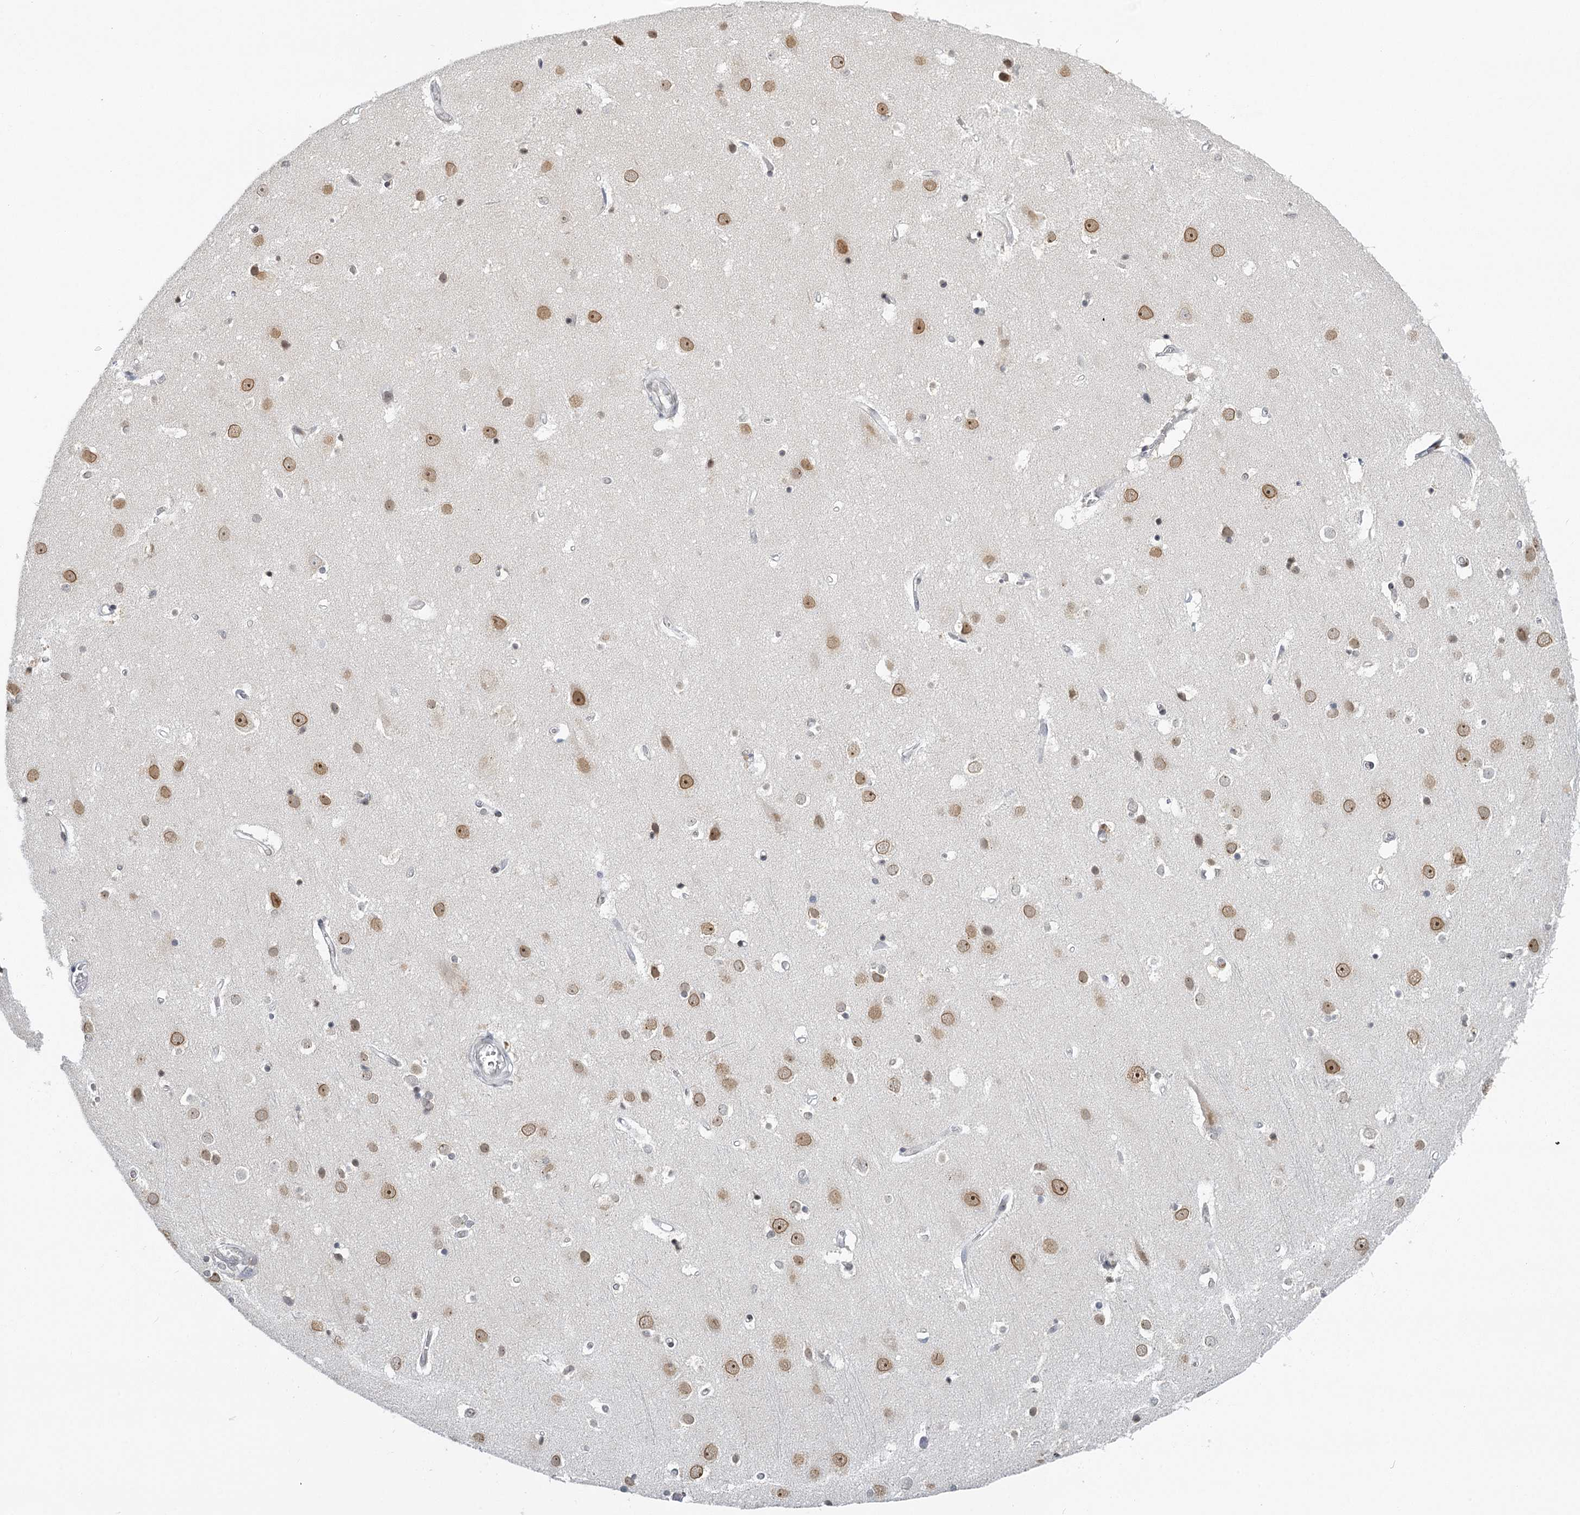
{"staining": {"intensity": "negative", "quantity": "none", "location": "none"}, "tissue": "cerebral cortex", "cell_type": "Endothelial cells", "image_type": "normal", "snomed": [{"axis": "morphology", "description": "Normal tissue, NOS"}, {"axis": "topography", "description": "Cerebral cortex"}], "caption": "Cerebral cortex was stained to show a protein in brown. There is no significant staining in endothelial cells. (Immunohistochemistry, brightfield microscopy, high magnification).", "gene": "TREX1", "patient": {"sex": "male", "age": 54}}